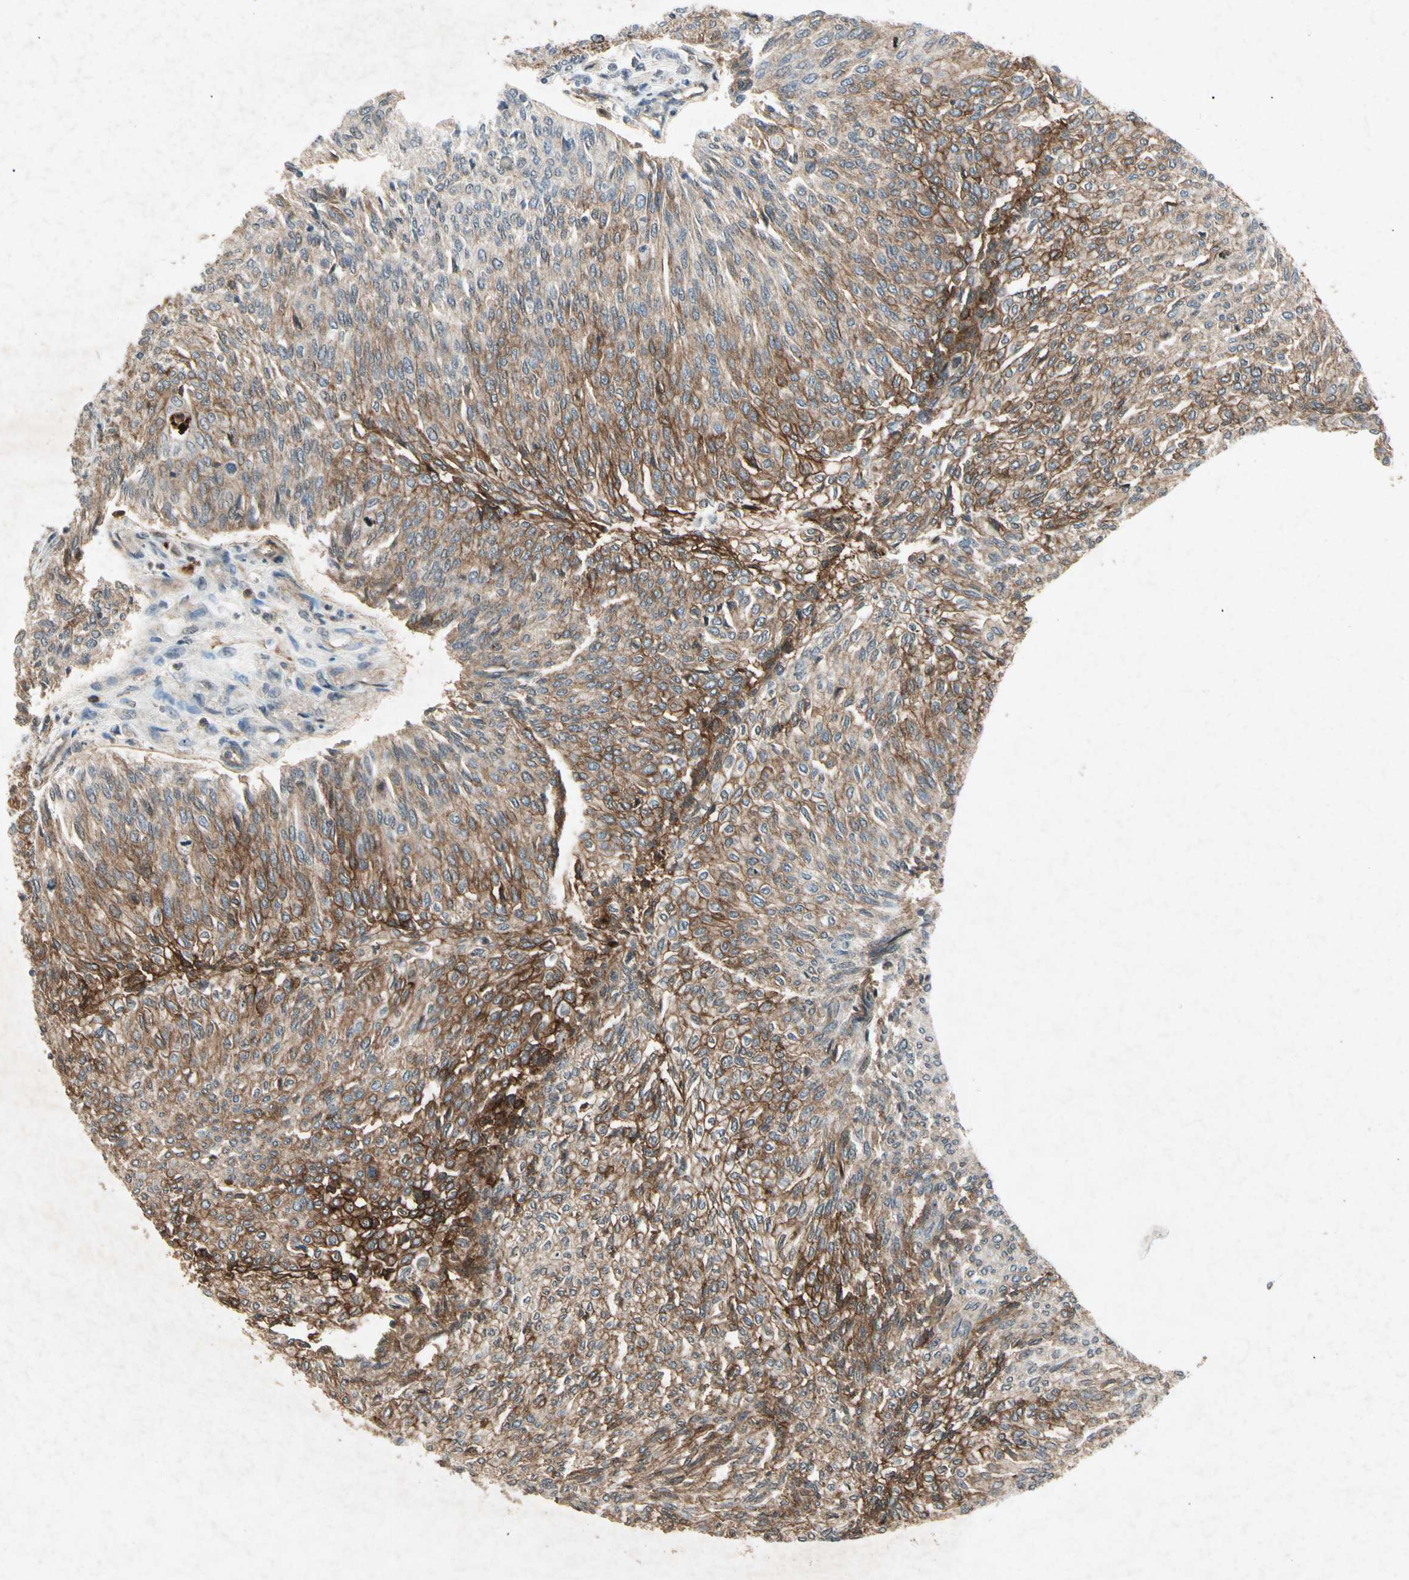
{"staining": {"intensity": "moderate", "quantity": ">75%", "location": "cytoplasmic/membranous"}, "tissue": "urothelial cancer", "cell_type": "Tumor cells", "image_type": "cancer", "snomed": [{"axis": "morphology", "description": "Urothelial carcinoma, Low grade"}, {"axis": "topography", "description": "Urinary bladder"}], "caption": "The immunohistochemical stain highlights moderate cytoplasmic/membranous expression in tumor cells of urothelial cancer tissue.", "gene": "CP", "patient": {"sex": "female", "age": 79}}